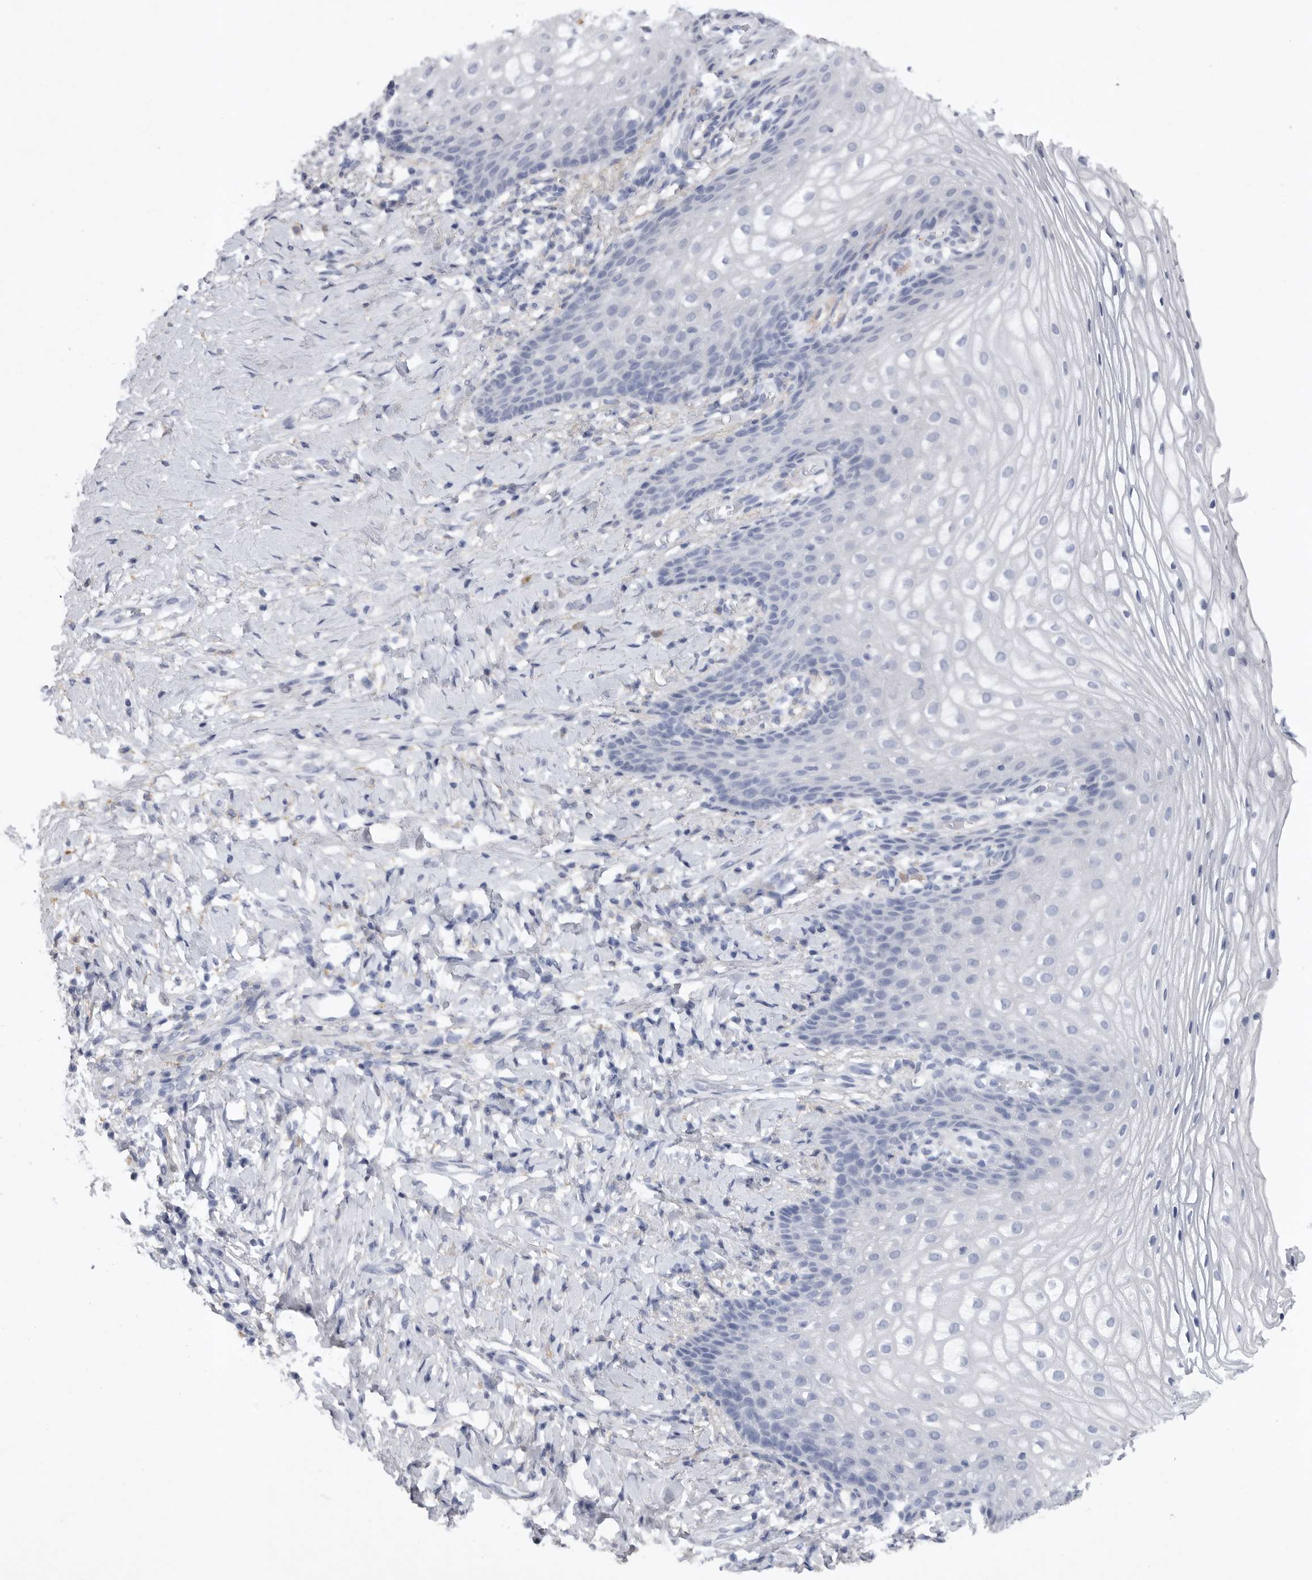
{"staining": {"intensity": "negative", "quantity": "none", "location": "none"}, "tissue": "vagina", "cell_type": "Squamous epithelial cells", "image_type": "normal", "snomed": [{"axis": "morphology", "description": "Normal tissue, NOS"}, {"axis": "topography", "description": "Vagina"}], "caption": "The immunohistochemistry (IHC) micrograph has no significant staining in squamous epithelial cells of vagina.", "gene": "EDEM3", "patient": {"sex": "female", "age": 60}}